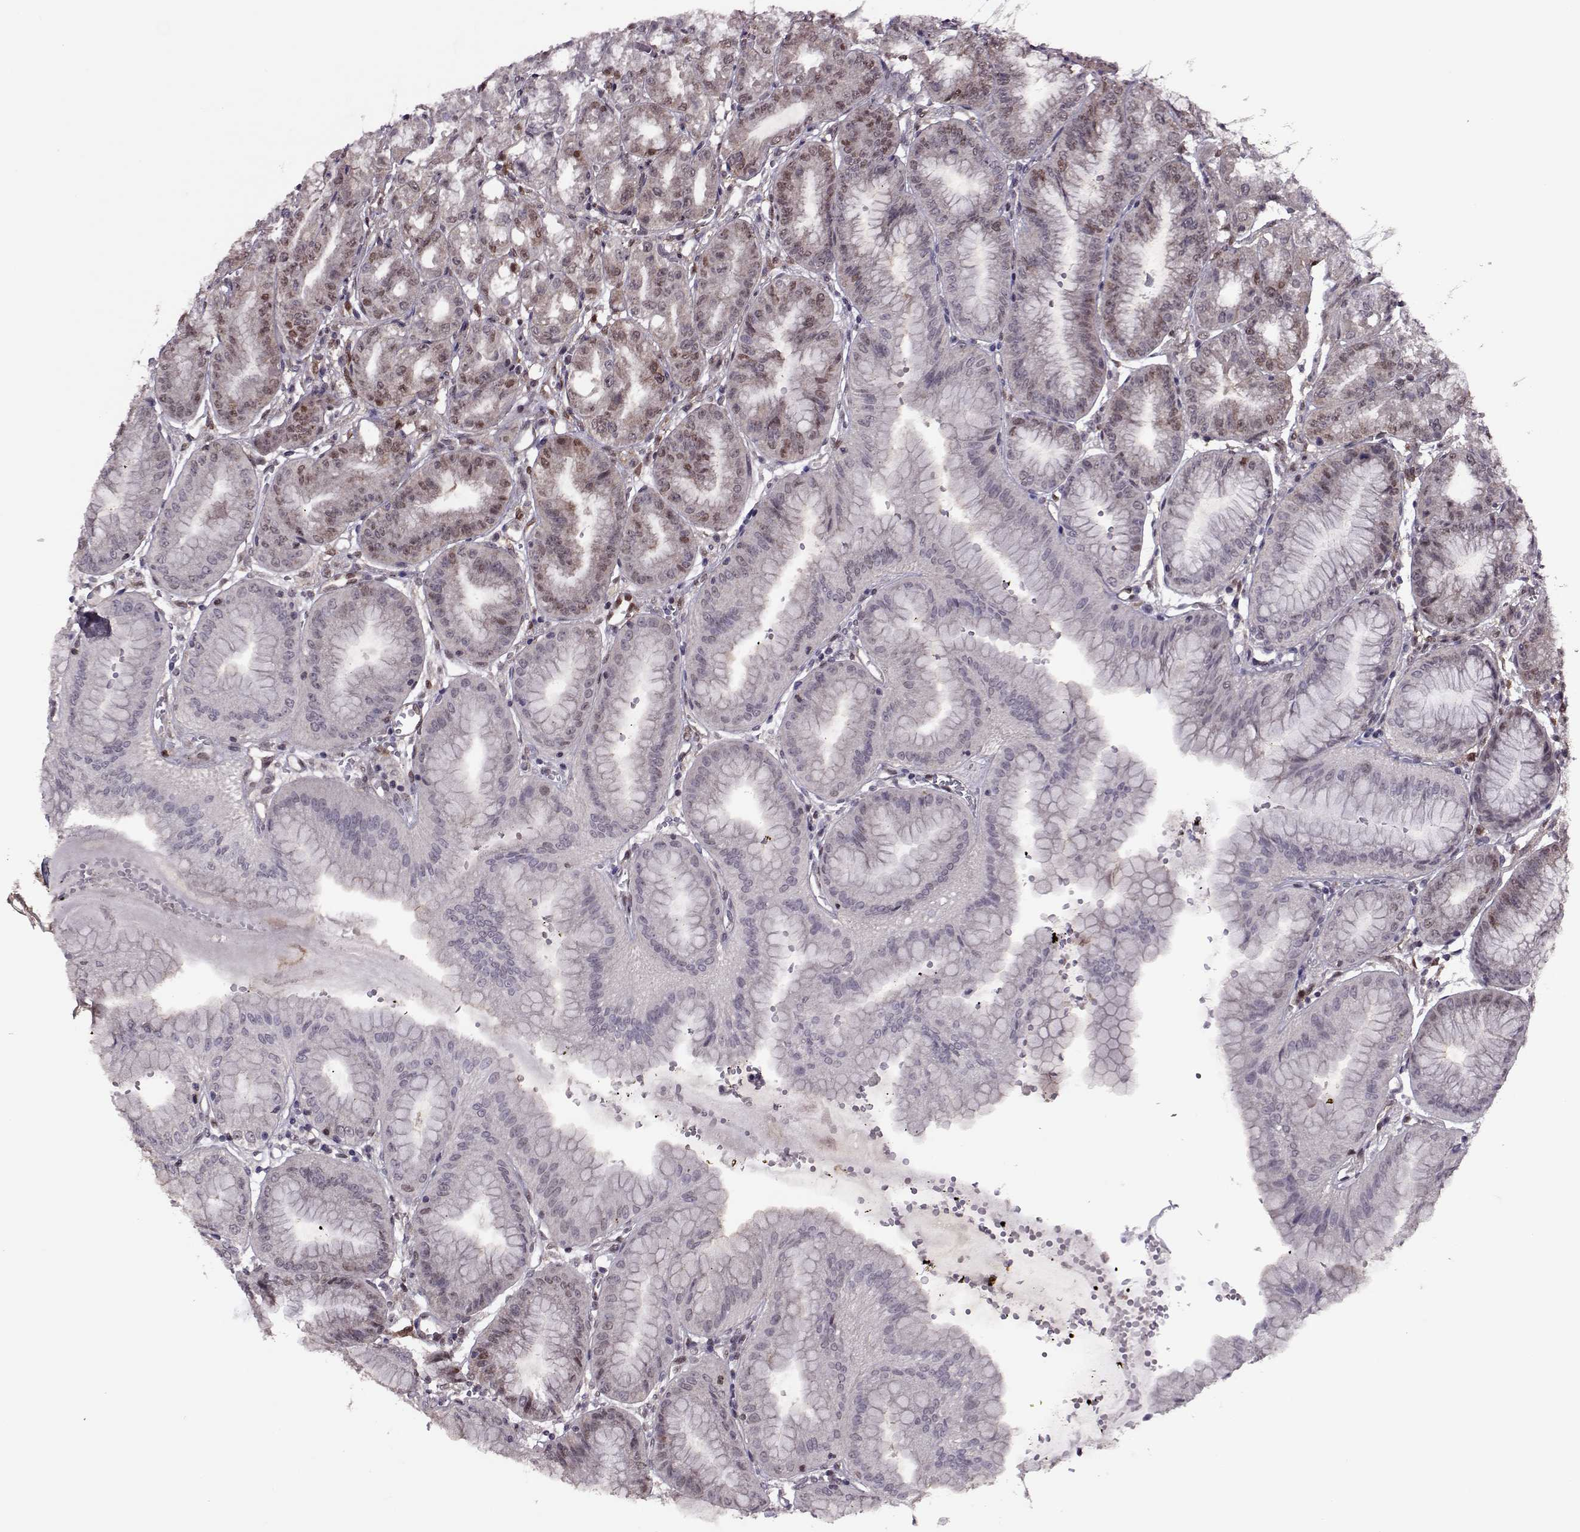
{"staining": {"intensity": "weak", "quantity": "<25%", "location": "nuclear"}, "tissue": "stomach", "cell_type": "Glandular cells", "image_type": "normal", "snomed": [{"axis": "morphology", "description": "Normal tissue, NOS"}, {"axis": "topography", "description": "Stomach, lower"}], "caption": "This histopathology image is of unremarkable stomach stained with immunohistochemistry to label a protein in brown with the nuclei are counter-stained blue. There is no staining in glandular cells. (DAB (3,3'-diaminobenzidine) IHC visualized using brightfield microscopy, high magnification).", "gene": "CDK4", "patient": {"sex": "male", "age": 71}}